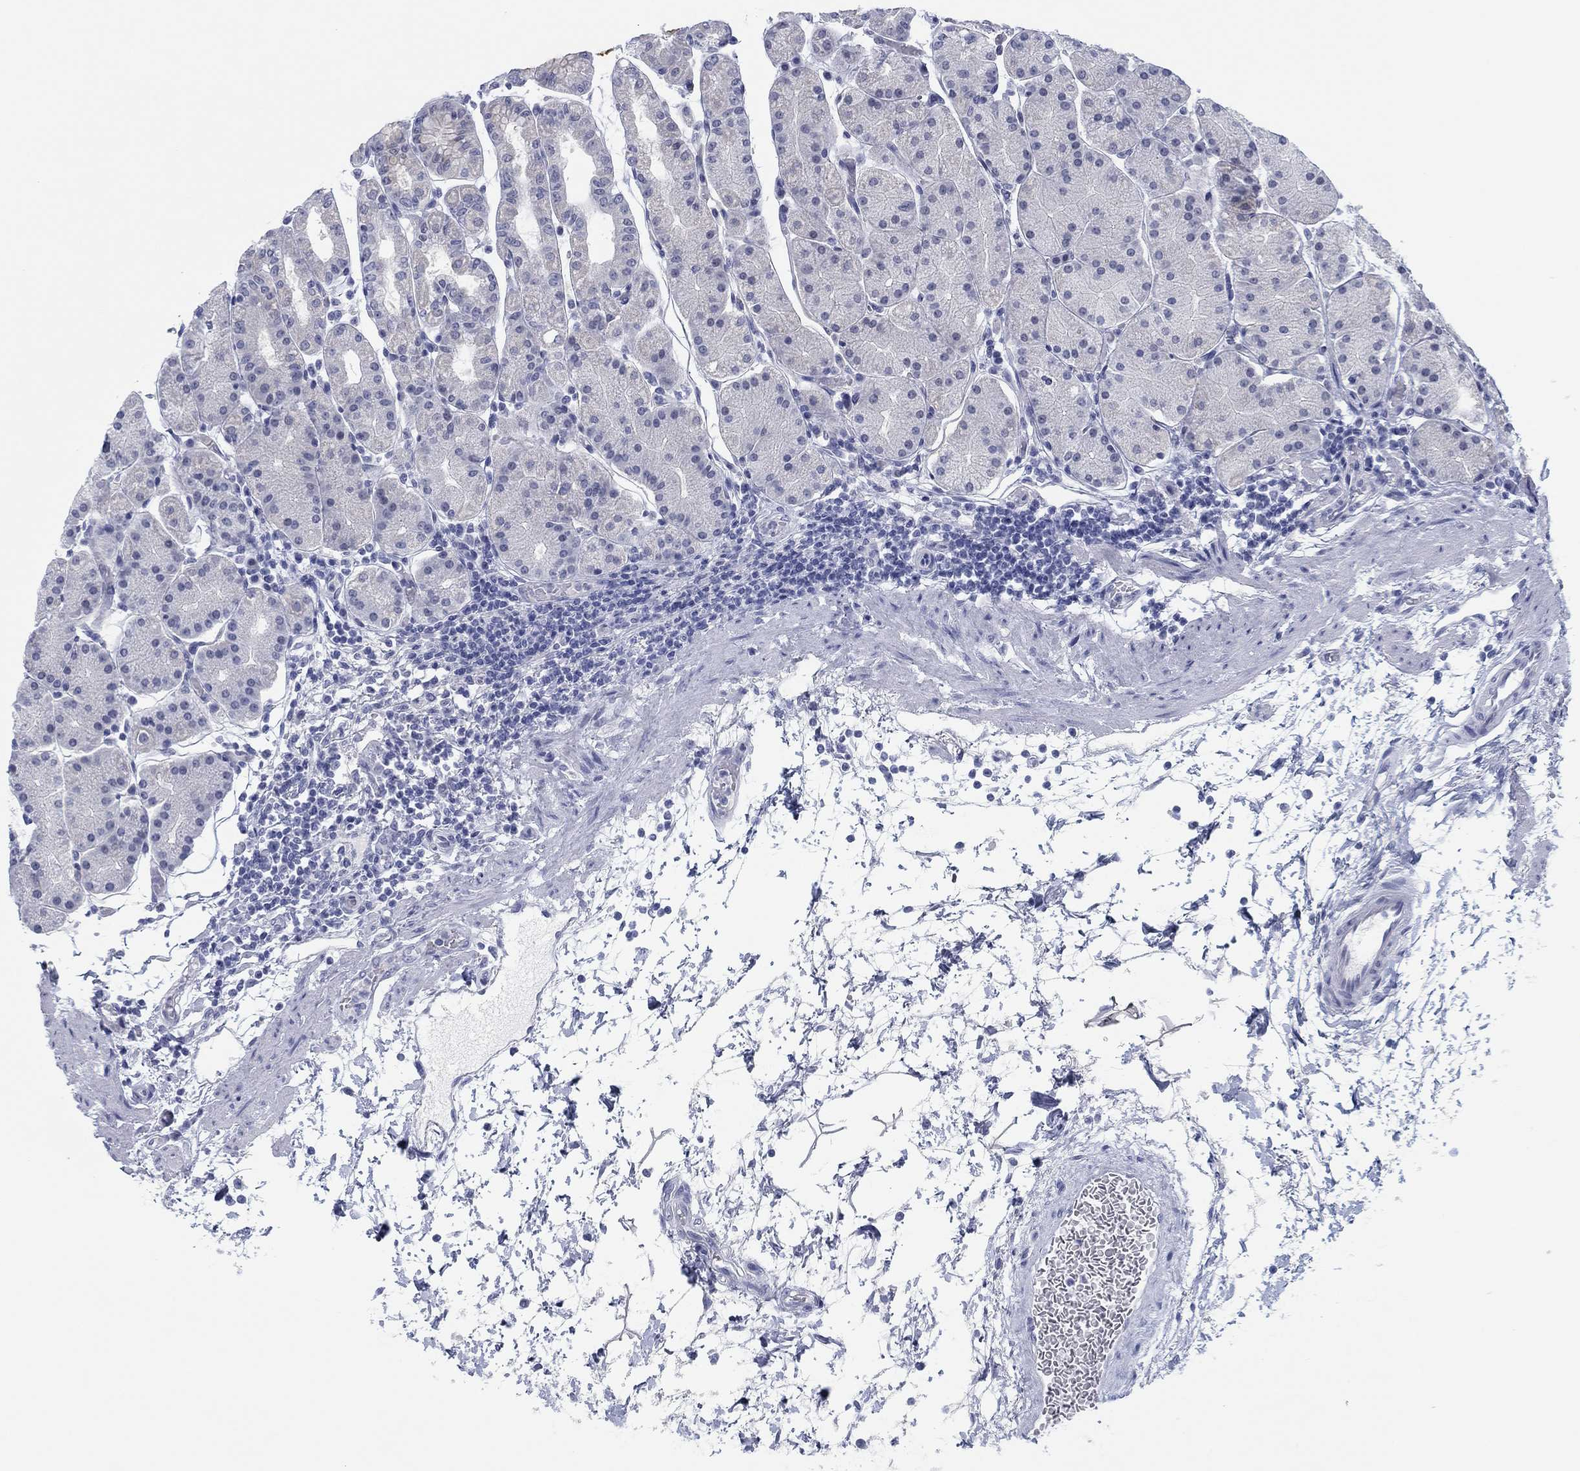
{"staining": {"intensity": "weak", "quantity": "<25%", "location": "cytoplasmic/membranous"}, "tissue": "stomach", "cell_type": "Glandular cells", "image_type": "normal", "snomed": [{"axis": "morphology", "description": "Normal tissue, NOS"}, {"axis": "topography", "description": "Stomach"}], "caption": "This is a micrograph of immunohistochemistry (IHC) staining of normal stomach, which shows no staining in glandular cells.", "gene": "DNAL1", "patient": {"sex": "male", "age": 54}}